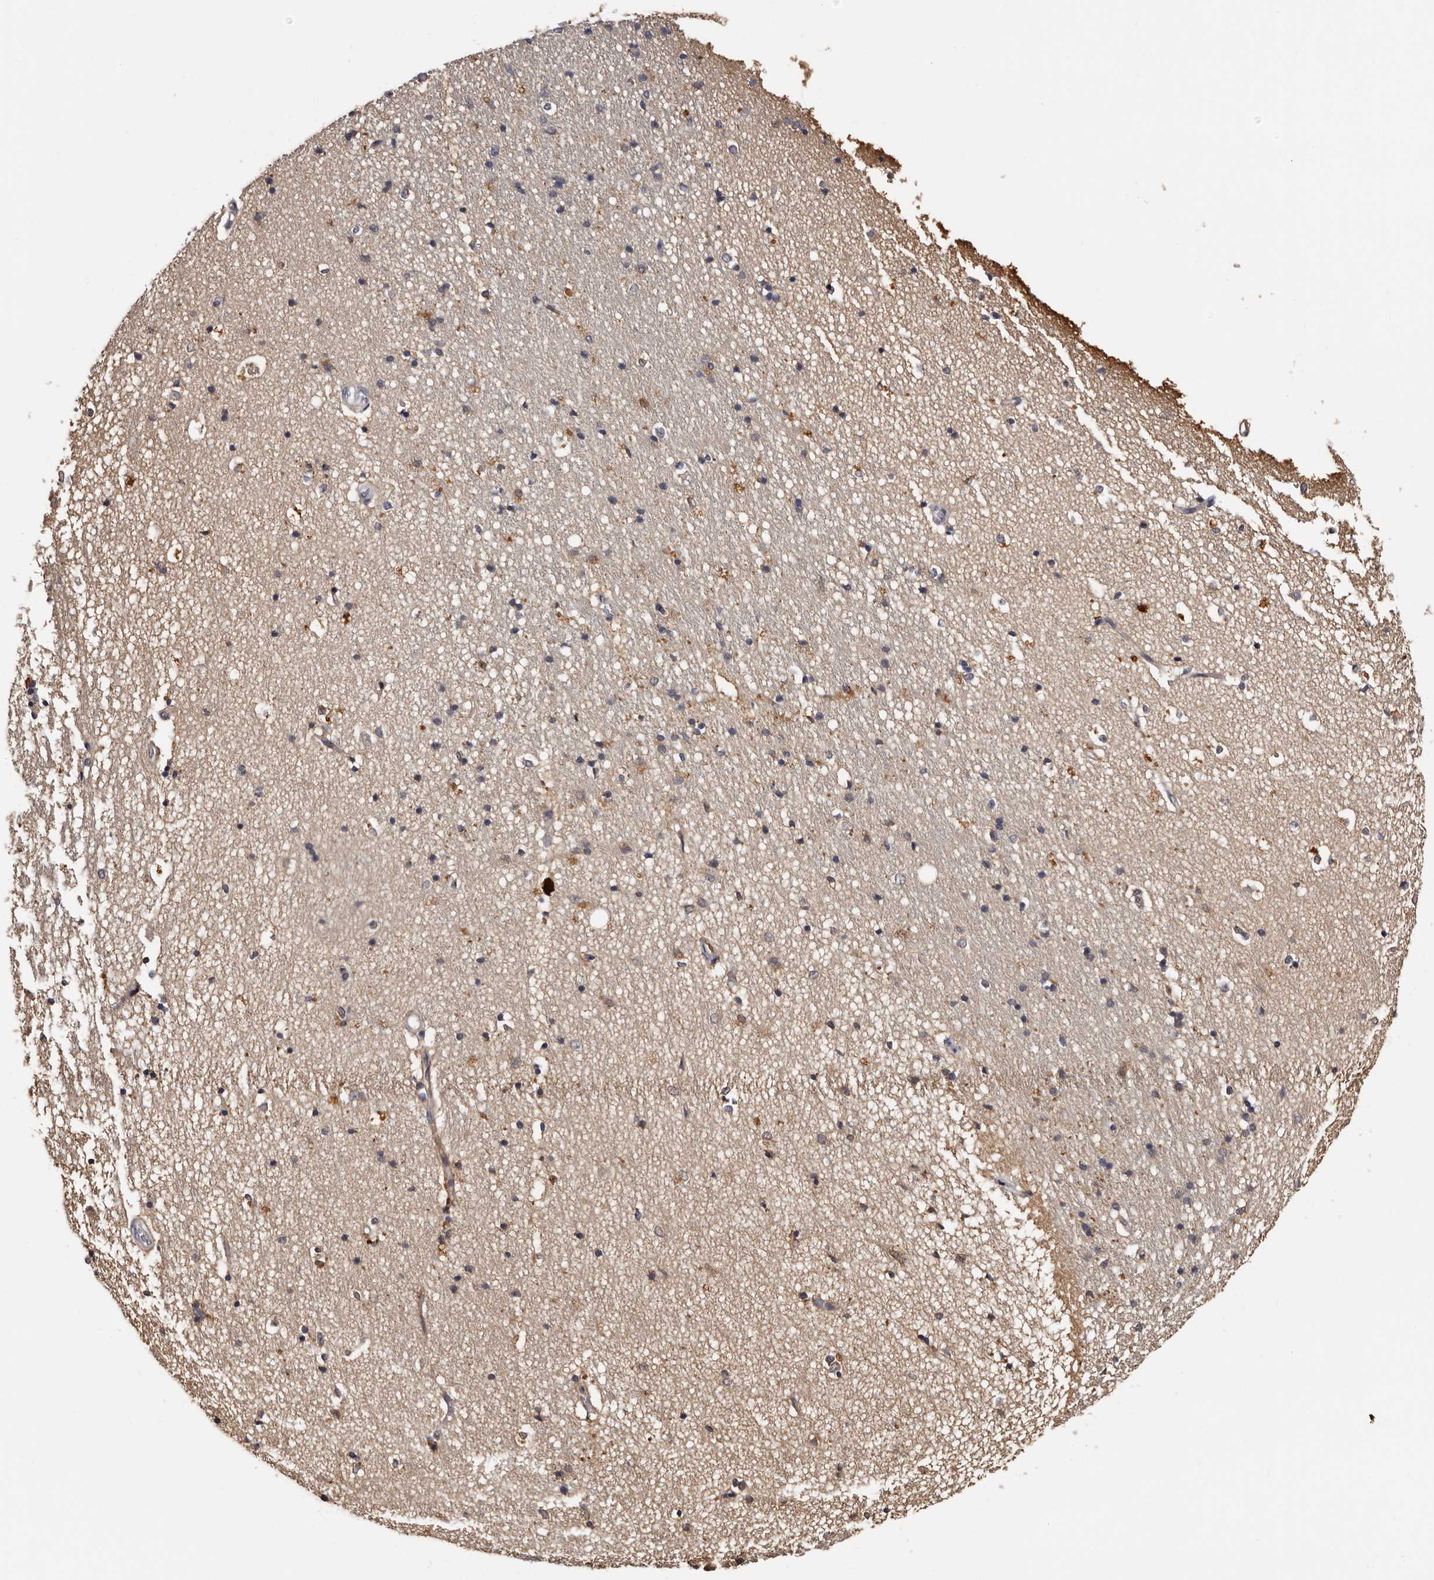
{"staining": {"intensity": "weak", "quantity": "<25%", "location": "cytoplasmic/membranous"}, "tissue": "hippocampus", "cell_type": "Glial cells", "image_type": "normal", "snomed": [{"axis": "morphology", "description": "Normal tissue, NOS"}, {"axis": "topography", "description": "Hippocampus"}], "caption": "A high-resolution photomicrograph shows immunohistochemistry staining of unremarkable hippocampus, which reveals no significant expression in glial cells.", "gene": "DNPH1", "patient": {"sex": "male", "age": 45}}